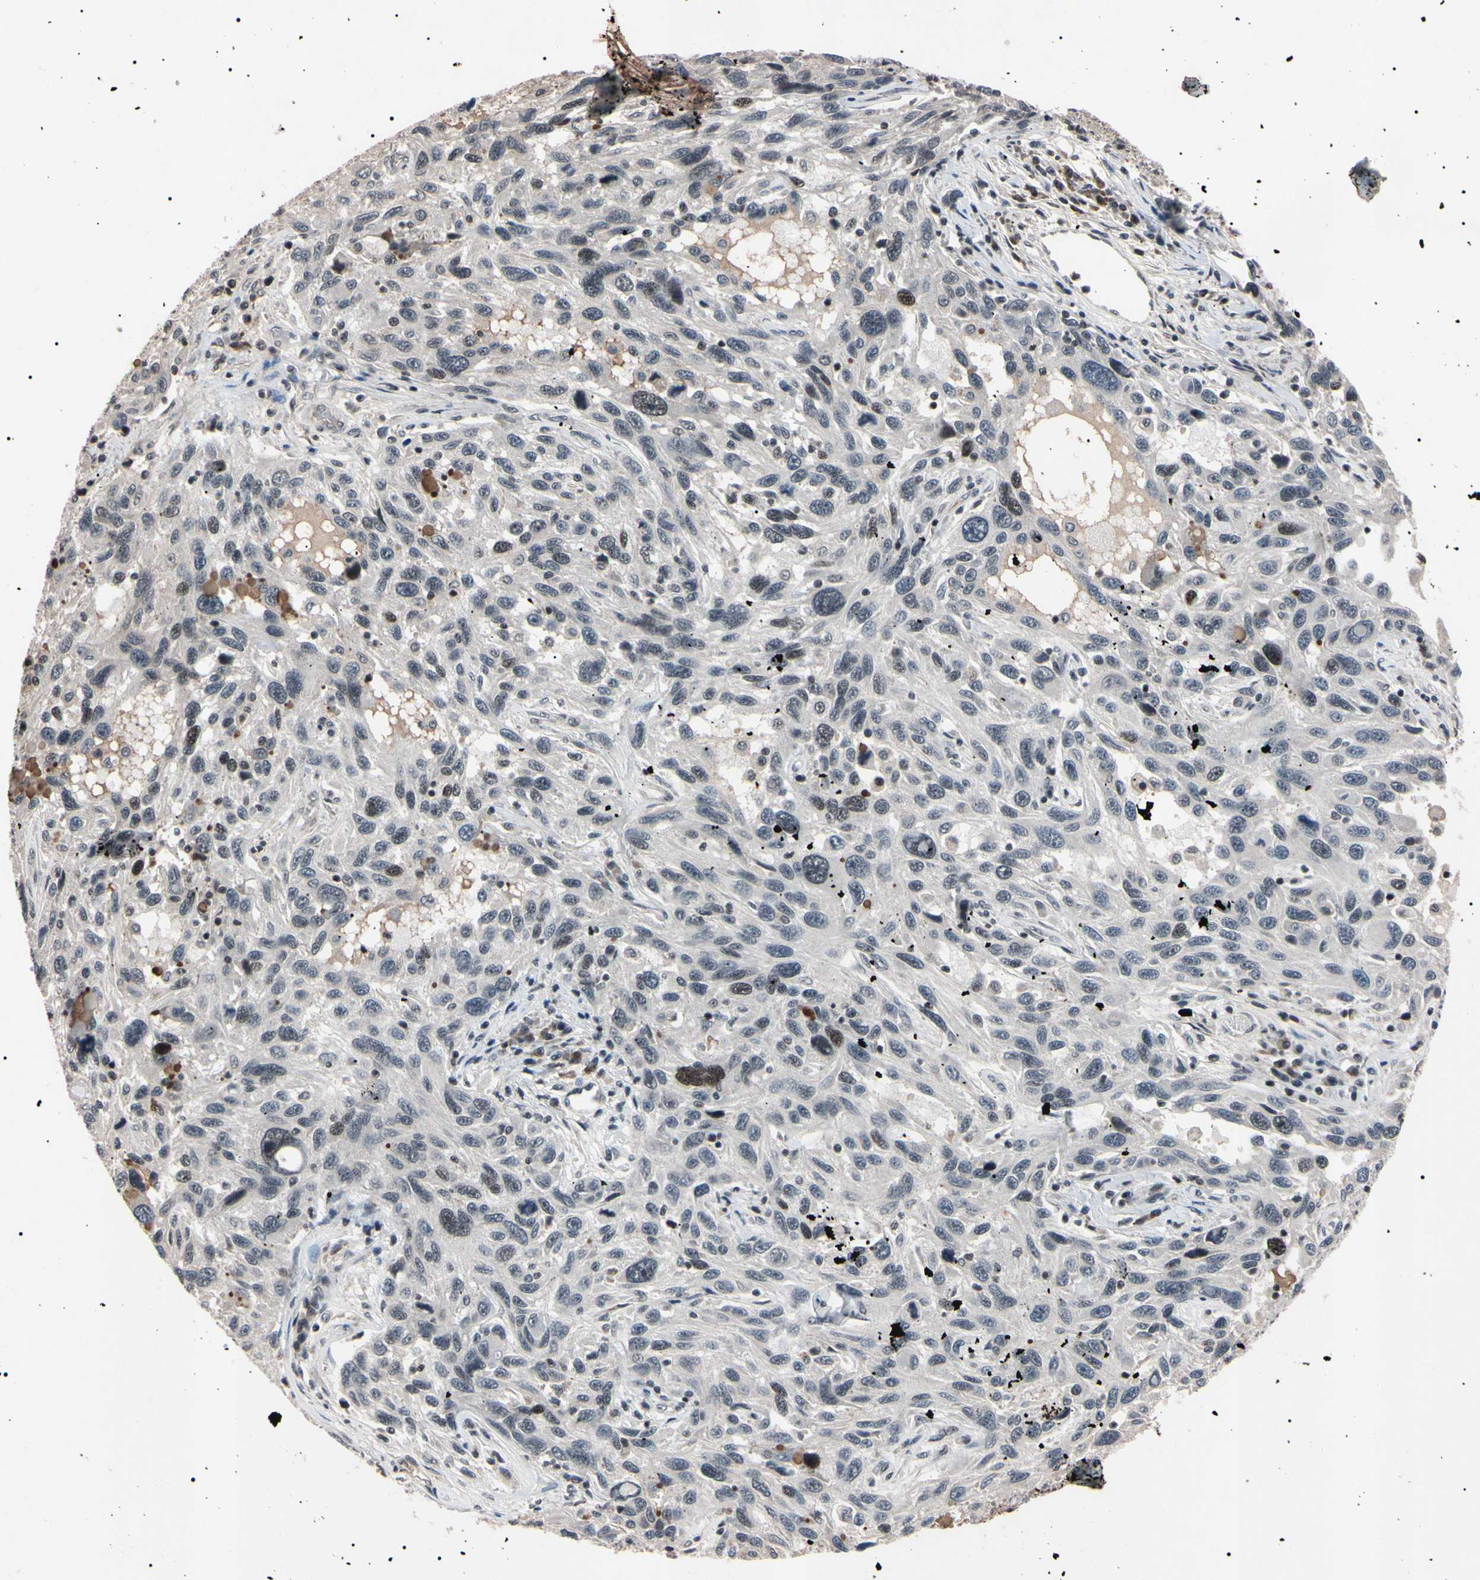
{"staining": {"intensity": "weak", "quantity": "<25%", "location": "nuclear"}, "tissue": "melanoma", "cell_type": "Tumor cells", "image_type": "cancer", "snomed": [{"axis": "morphology", "description": "Malignant melanoma, NOS"}, {"axis": "topography", "description": "Skin"}], "caption": "Immunohistochemistry image of neoplastic tissue: malignant melanoma stained with DAB displays no significant protein positivity in tumor cells. (DAB (3,3'-diaminobenzidine) IHC with hematoxylin counter stain).", "gene": "YY1", "patient": {"sex": "male", "age": 53}}